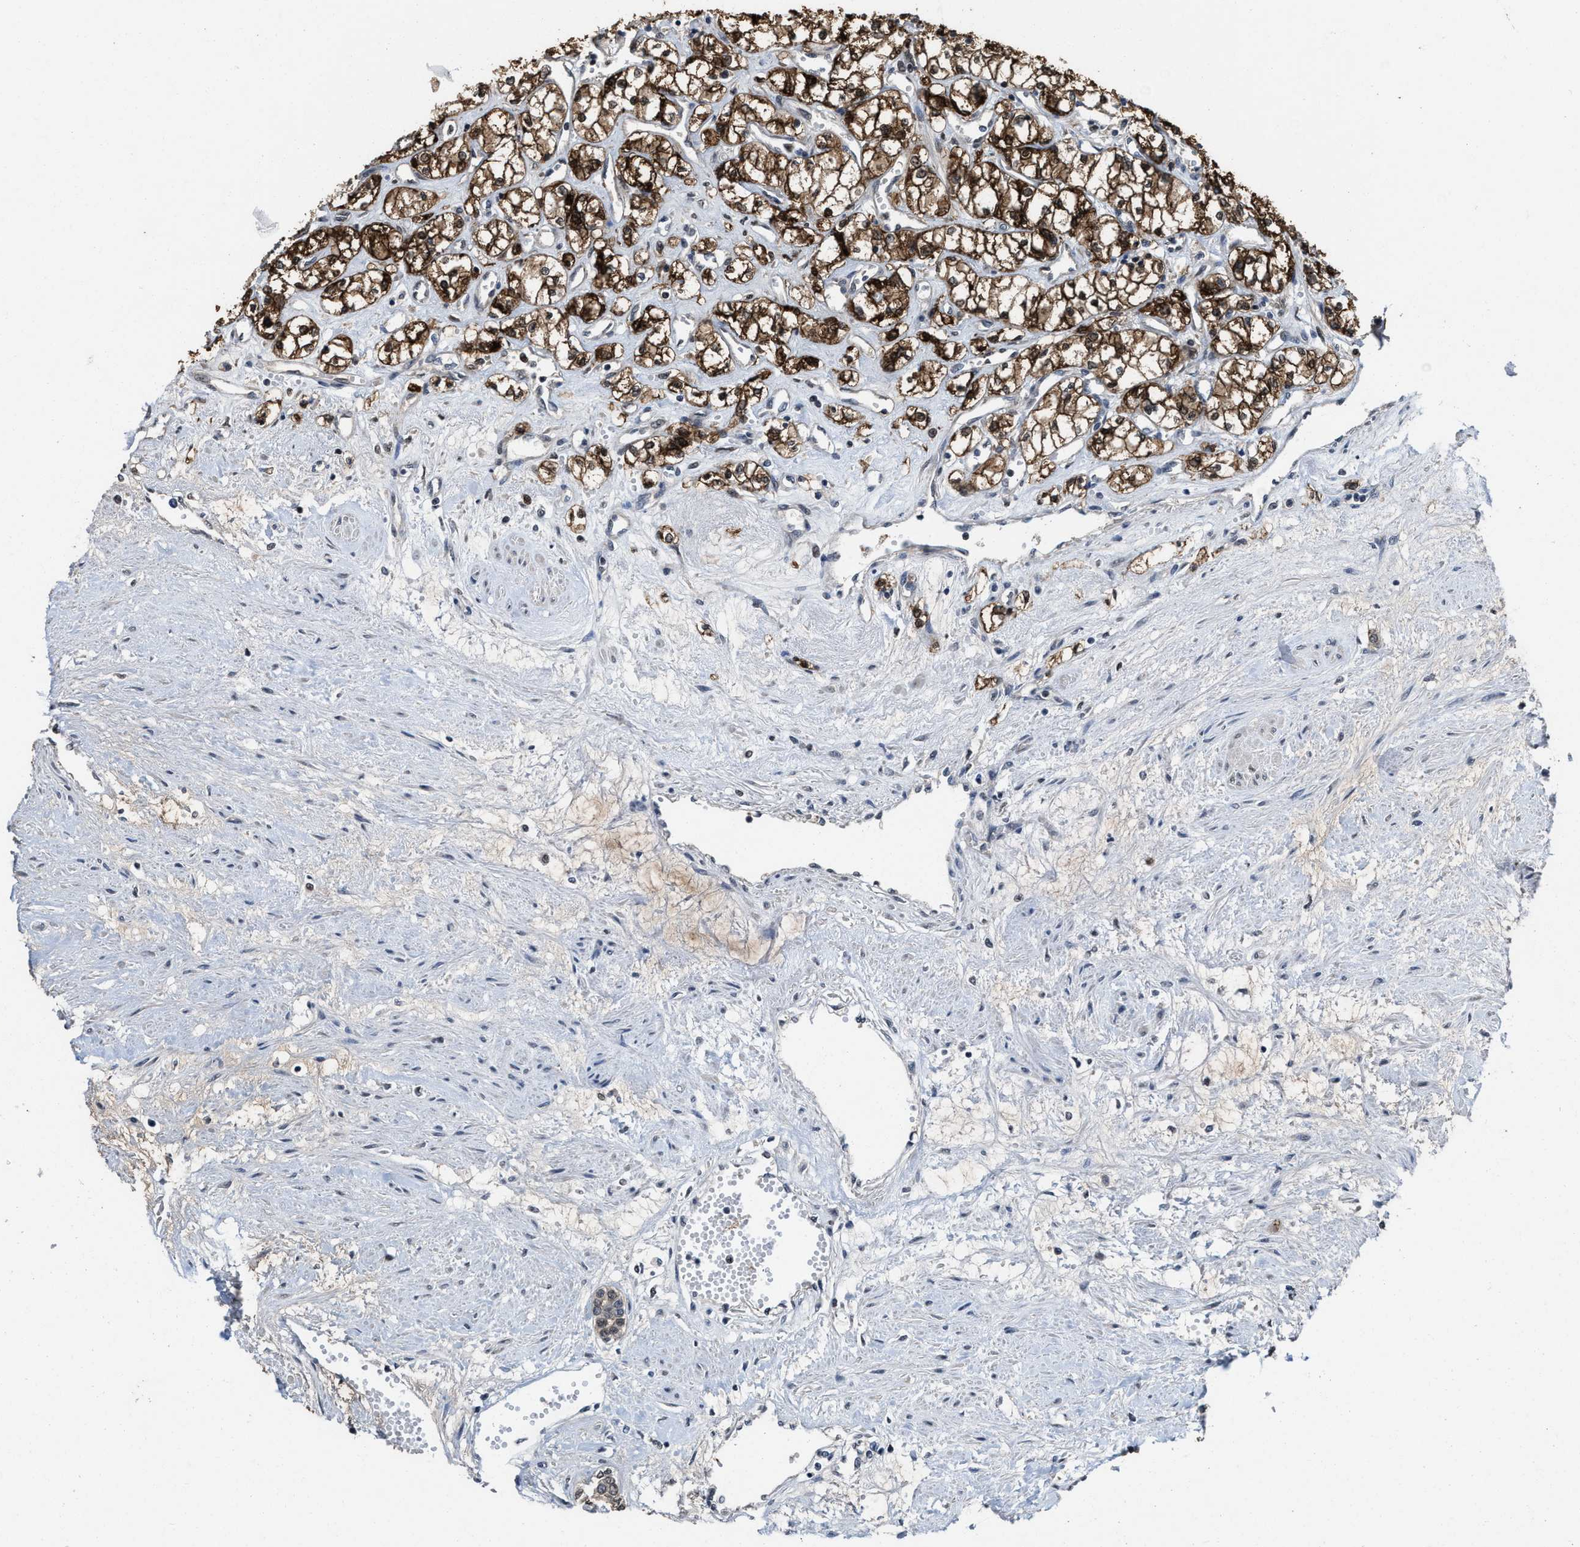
{"staining": {"intensity": "strong", "quantity": ">75%", "location": "cytoplasmic/membranous,nuclear"}, "tissue": "renal cancer", "cell_type": "Tumor cells", "image_type": "cancer", "snomed": [{"axis": "morphology", "description": "Adenocarcinoma, NOS"}, {"axis": "topography", "description": "Kidney"}], "caption": "Protein staining of renal cancer (adenocarcinoma) tissue exhibits strong cytoplasmic/membranous and nuclear staining in about >75% of tumor cells. (DAB (3,3'-diaminobenzidine) = brown stain, brightfield microscopy at high magnification).", "gene": "ZNF20", "patient": {"sex": "male", "age": 59}}